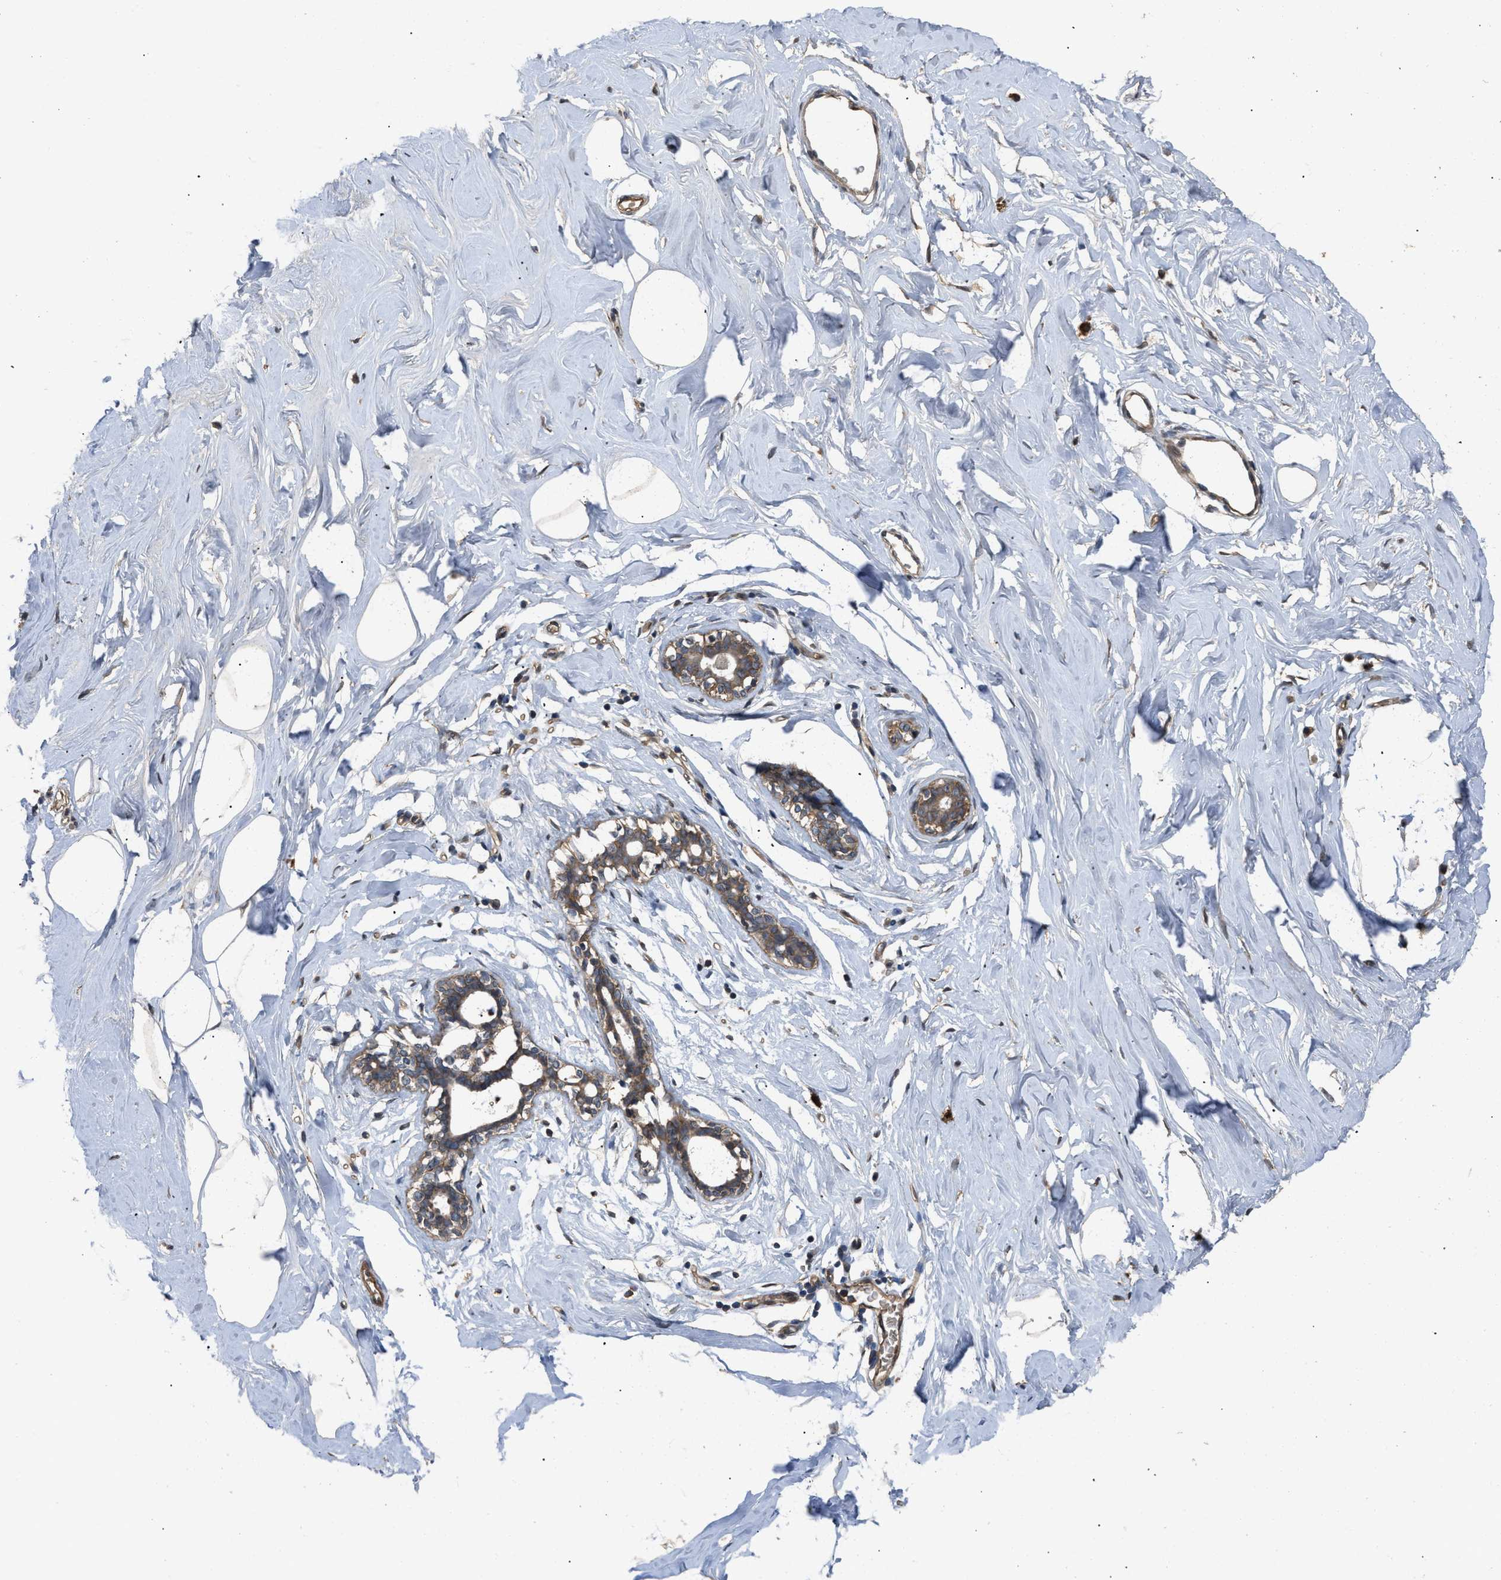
{"staining": {"intensity": "weak", "quantity": ">75%", "location": "cytoplasmic/membranous"}, "tissue": "adipose tissue", "cell_type": "Adipocytes", "image_type": "normal", "snomed": [{"axis": "morphology", "description": "Normal tissue, NOS"}, {"axis": "morphology", "description": "Fibrosis, NOS"}, {"axis": "topography", "description": "Breast"}, {"axis": "topography", "description": "Adipose tissue"}], "caption": "Immunohistochemical staining of benign adipose tissue exhibits low levels of weak cytoplasmic/membranous staining in about >75% of adipocytes. (Stains: DAB in brown, nuclei in blue, Microscopy: brightfield microscopy at high magnification).", "gene": "UTRN", "patient": {"sex": "female", "age": 39}}